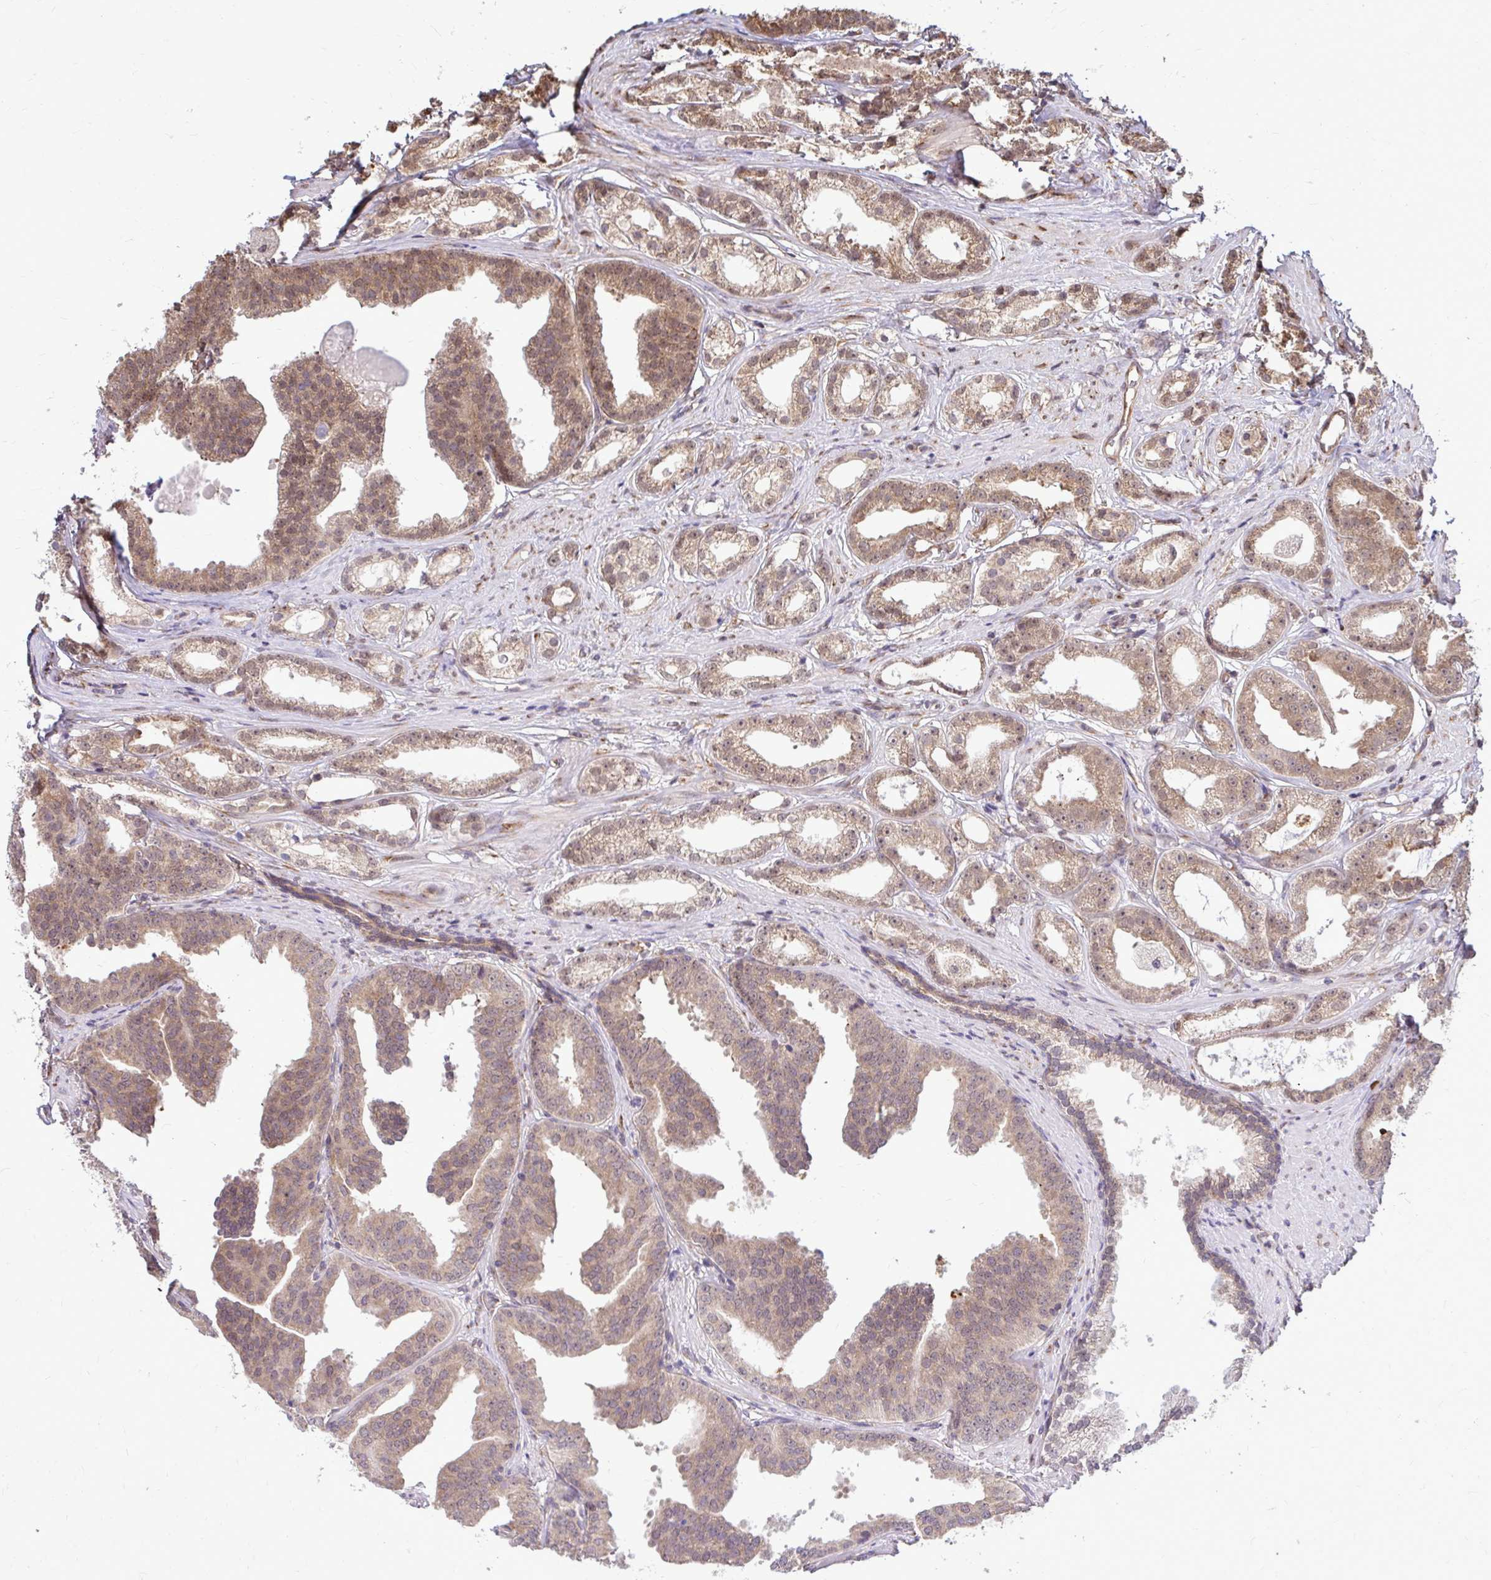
{"staining": {"intensity": "weak", "quantity": ">75%", "location": "cytoplasmic/membranous,nuclear"}, "tissue": "prostate cancer", "cell_type": "Tumor cells", "image_type": "cancer", "snomed": [{"axis": "morphology", "description": "Adenocarcinoma, Low grade"}, {"axis": "topography", "description": "Prostate"}], "caption": "The histopathology image demonstrates immunohistochemical staining of prostate cancer. There is weak cytoplasmic/membranous and nuclear expression is appreciated in about >75% of tumor cells.", "gene": "FMR1", "patient": {"sex": "male", "age": 65}}